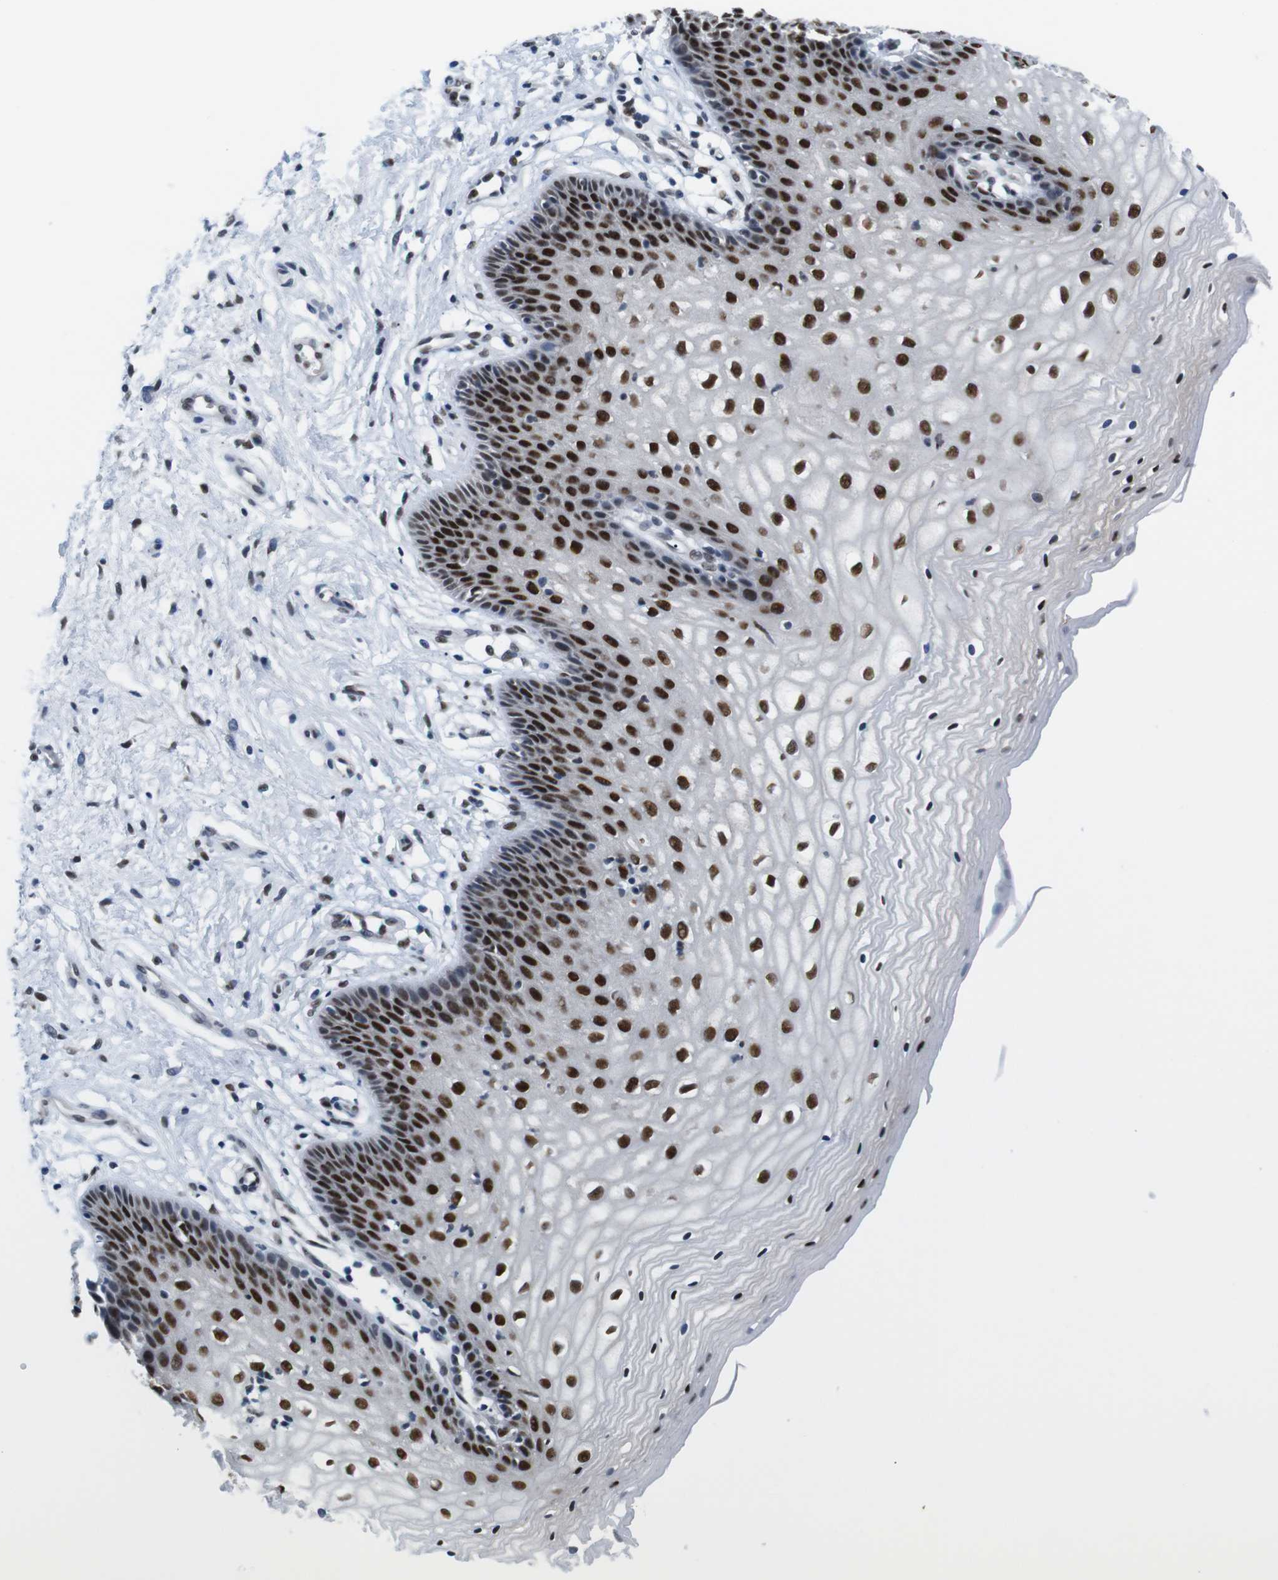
{"staining": {"intensity": "strong", "quantity": ">75%", "location": "nuclear"}, "tissue": "vagina", "cell_type": "Squamous epithelial cells", "image_type": "normal", "snomed": [{"axis": "morphology", "description": "Normal tissue, NOS"}, {"axis": "topography", "description": "Vagina"}], "caption": "Squamous epithelial cells reveal high levels of strong nuclear staining in approximately >75% of cells in unremarkable vagina. The protein of interest is shown in brown color, while the nuclei are stained blue.", "gene": "PSME3", "patient": {"sex": "female", "age": 34}}